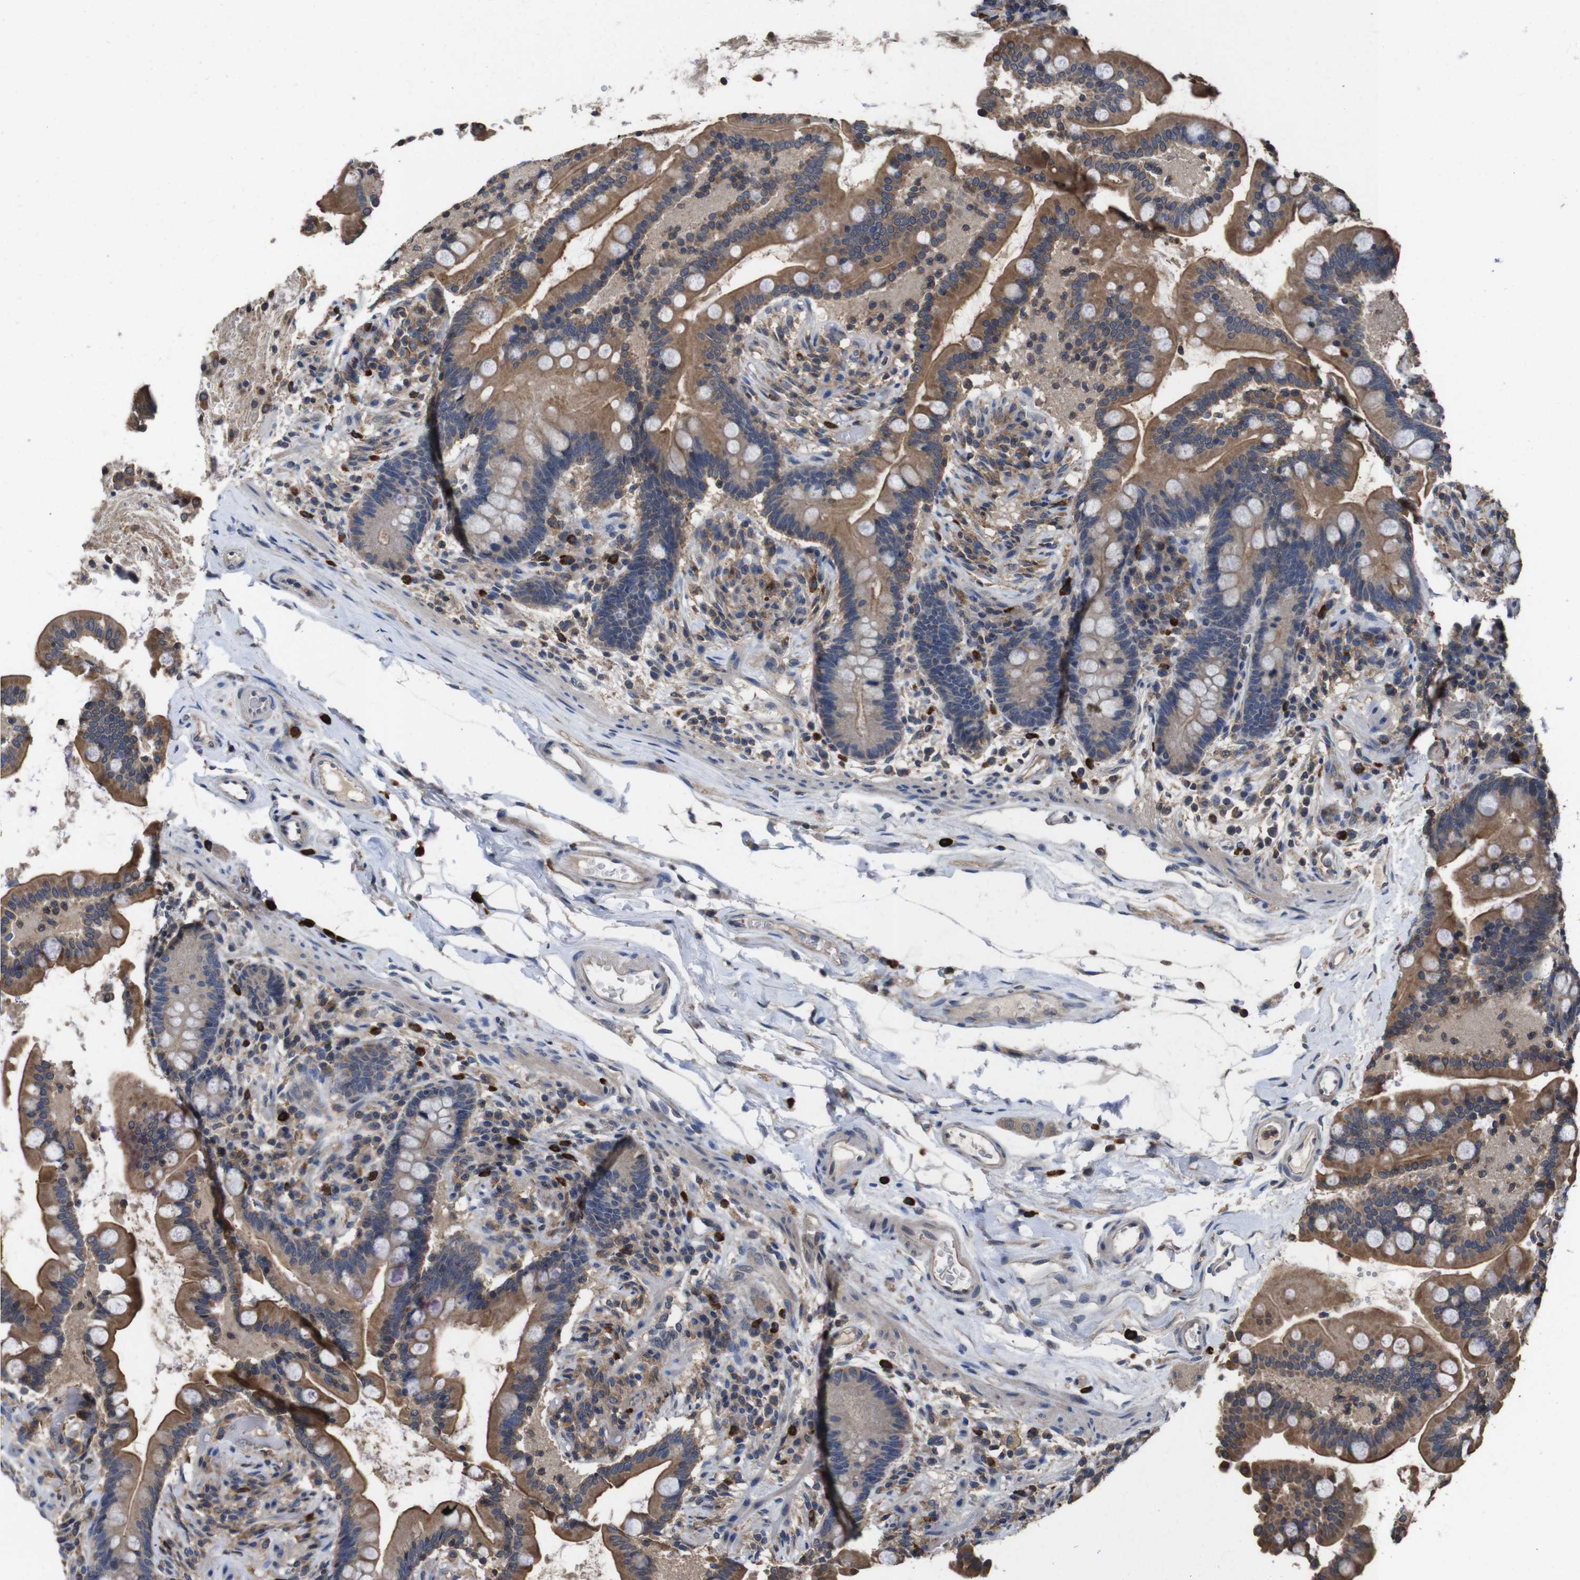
{"staining": {"intensity": "weak", "quantity": "25%-75%", "location": "cytoplasmic/membranous"}, "tissue": "colon", "cell_type": "Endothelial cells", "image_type": "normal", "snomed": [{"axis": "morphology", "description": "Normal tissue, NOS"}, {"axis": "topography", "description": "Colon"}], "caption": "Immunohistochemistry staining of benign colon, which exhibits low levels of weak cytoplasmic/membranous staining in about 25%-75% of endothelial cells indicating weak cytoplasmic/membranous protein expression. The staining was performed using DAB (3,3'-diaminobenzidine) (brown) for protein detection and nuclei were counterstained in hematoxylin (blue).", "gene": "GLIPR1", "patient": {"sex": "male", "age": 73}}